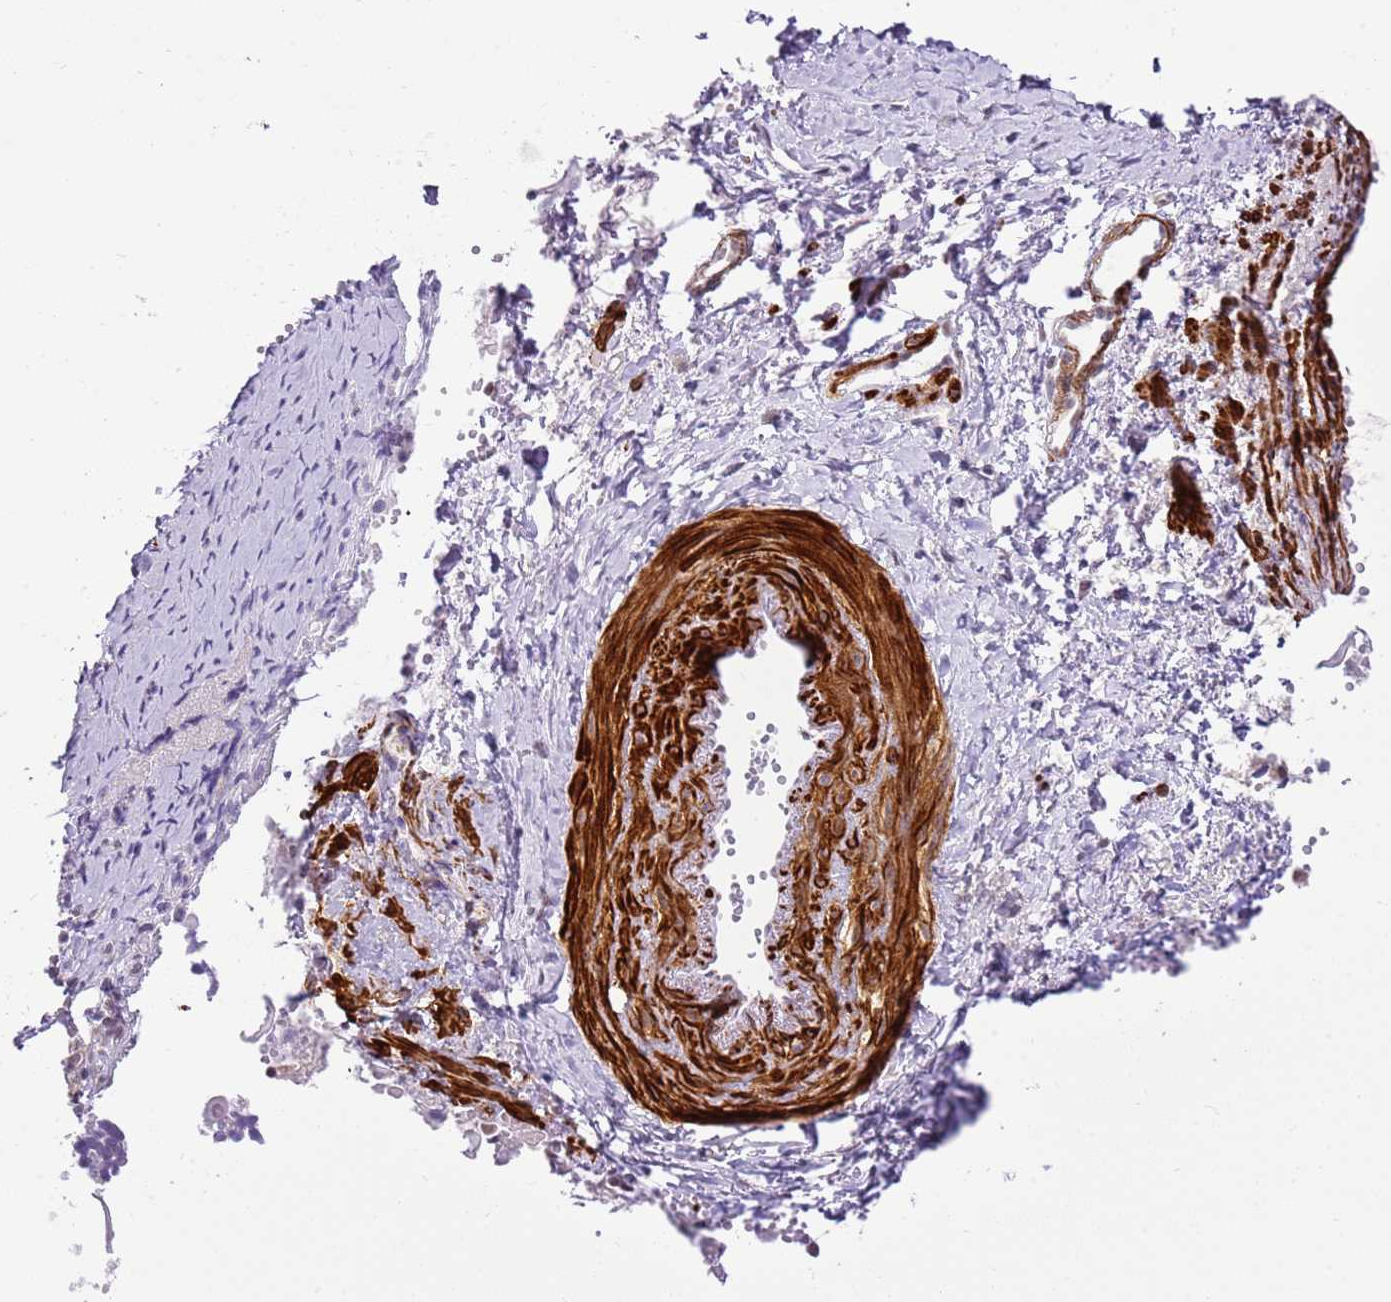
{"staining": {"intensity": "moderate", "quantity": "<25%", "location": "cytoplasmic/membranous,nuclear"}, "tissue": "cervical cancer", "cell_type": "Tumor cells", "image_type": "cancer", "snomed": [{"axis": "morphology", "description": "Normal tissue, NOS"}, {"axis": "morphology", "description": "Squamous cell carcinoma, NOS"}, {"axis": "topography", "description": "Cervix"}], "caption": "Immunohistochemistry micrograph of squamous cell carcinoma (cervical) stained for a protein (brown), which reveals low levels of moderate cytoplasmic/membranous and nuclear staining in approximately <25% of tumor cells.", "gene": "SMIM4", "patient": {"sex": "female", "age": 39}}